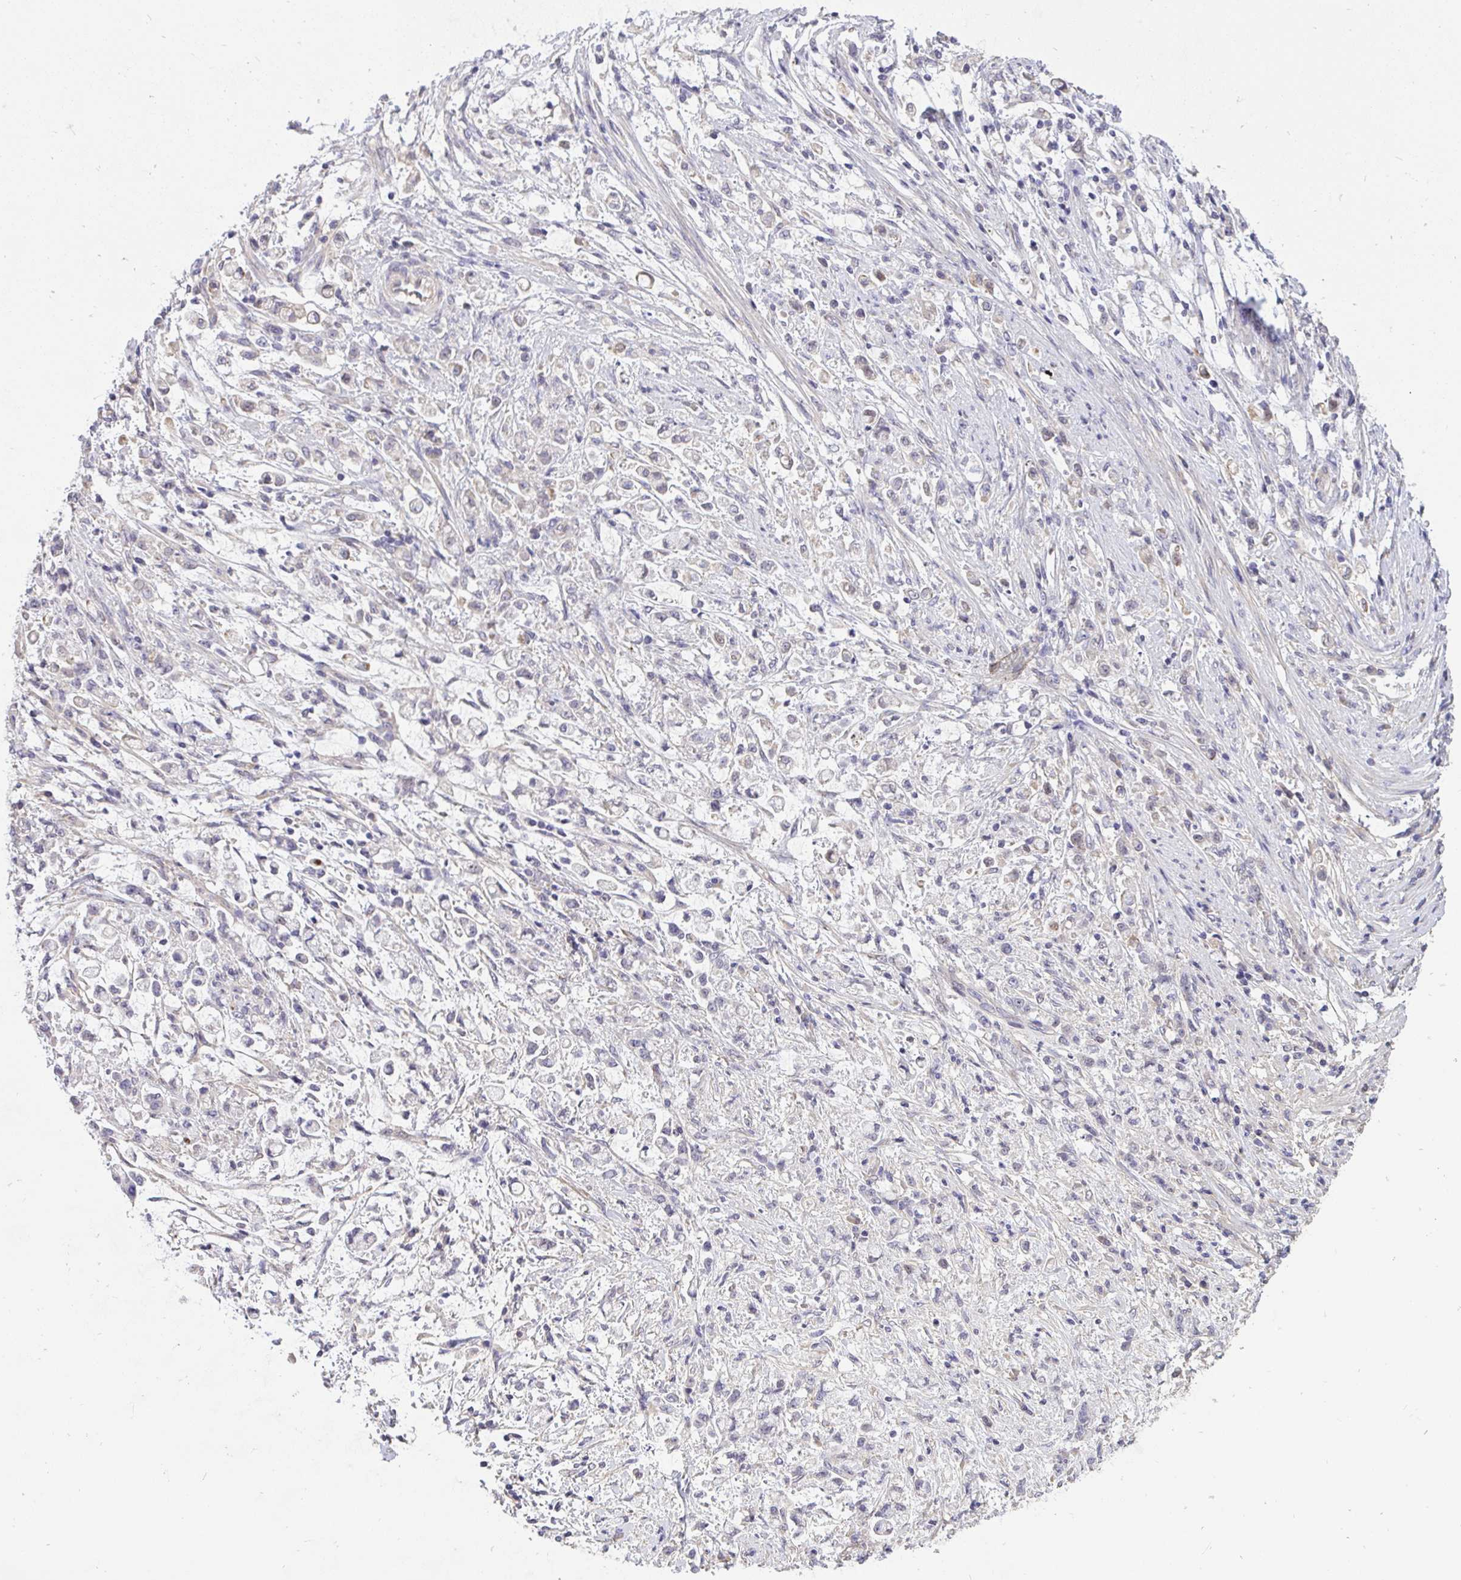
{"staining": {"intensity": "negative", "quantity": "none", "location": "none"}, "tissue": "stomach cancer", "cell_type": "Tumor cells", "image_type": "cancer", "snomed": [{"axis": "morphology", "description": "Adenocarcinoma, NOS"}, {"axis": "topography", "description": "Stomach"}], "caption": "Histopathology image shows no protein staining in tumor cells of adenocarcinoma (stomach) tissue.", "gene": "C19orf54", "patient": {"sex": "female", "age": 60}}